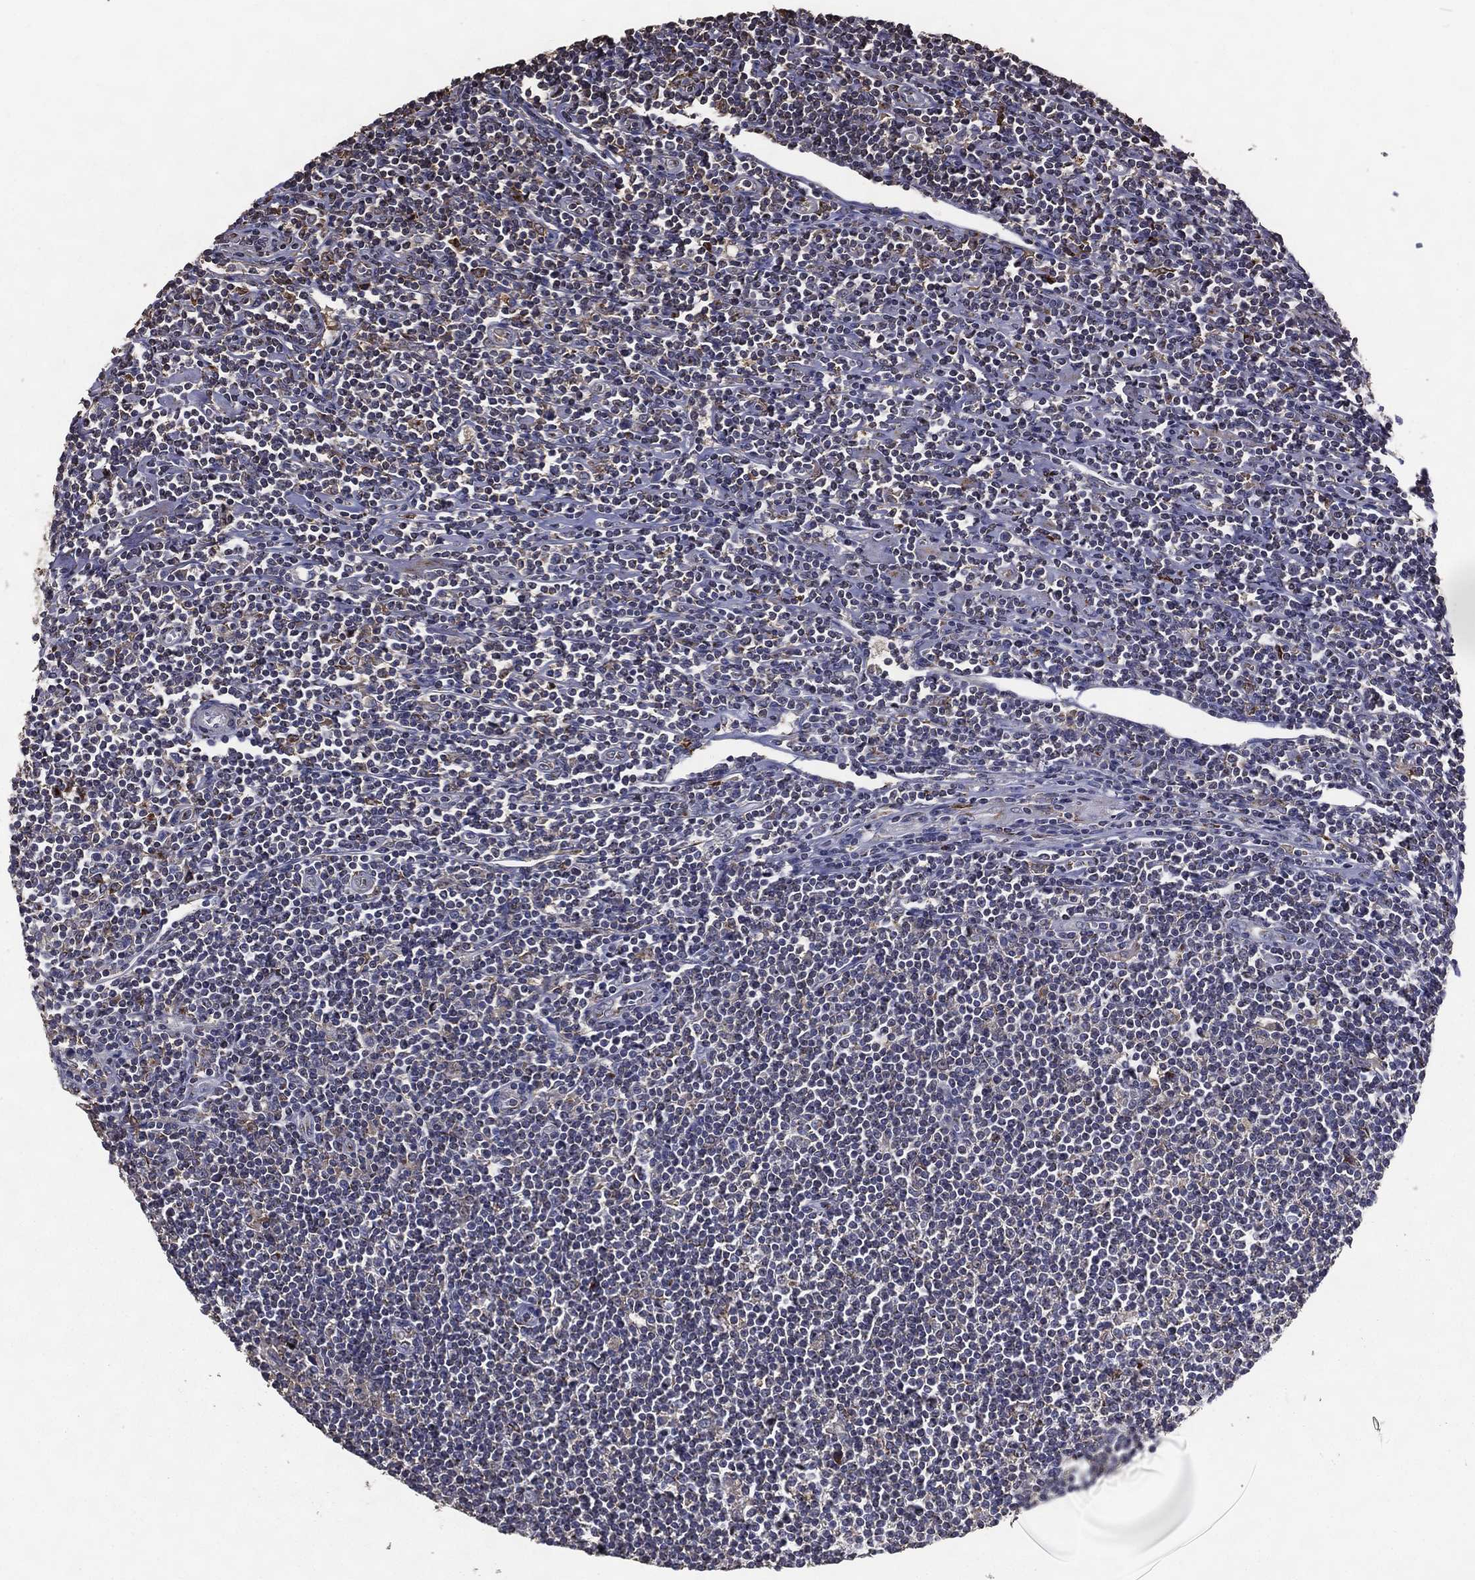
{"staining": {"intensity": "negative", "quantity": "none", "location": "none"}, "tissue": "lymphoma", "cell_type": "Tumor cells", "image_type": "cancer", "snomed": [{"axis": "morphology", "description": "Hodgkin's disease, NOS"}, {"axis": "topography", "description": "Lymph node"}], "caption": "This is a histopathology image of immunohistochemistry staining of Hodgkin's disease, which shows no staining in tumor cells. (DAB IHC, high magnification).", "gene": "GPR183", "patient": {"sex": "male", "age": 40}}